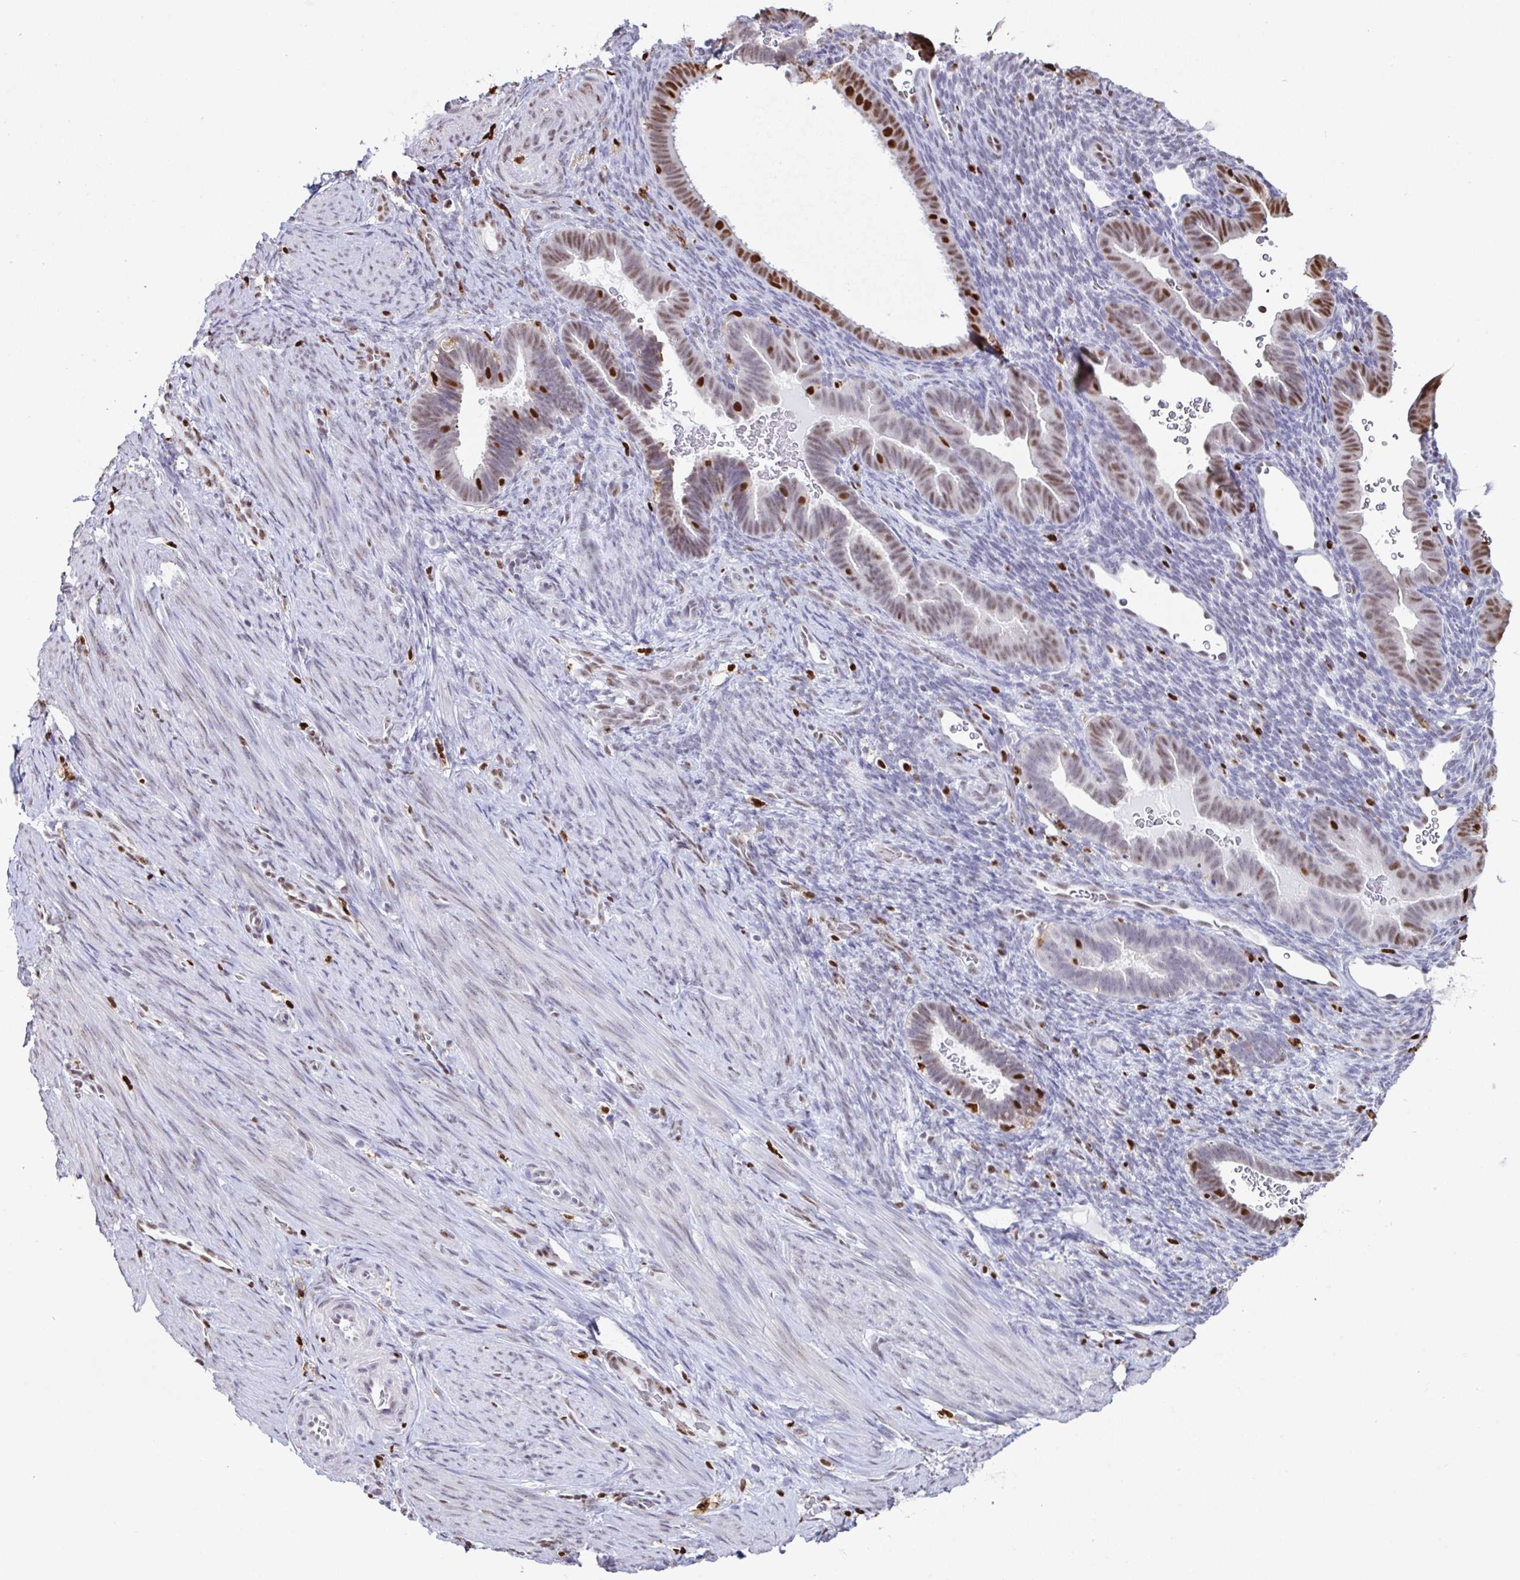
{"staining": {"intensity": "moderate", "quantity": "<25%", "location": "nuclear"}, "tissue": "endometrium", "cell_type": "Cells in endometrial stroma", "image_type": "normal", "snomed": [{"axis": "morphology", "description": "Normal tissue, NOS"}, {"axis": "topography", "description": "Endometrium"}], "caption": "IHC (DAB (3,3'-diaminobenzidine)) staining of unremarkable human endometrium shows moderate nuclear protein expression in approximately <25% of cells in endometrial stroma.", "gene": "BTBD10", "patient": {"sex": "female", "age": 34}}